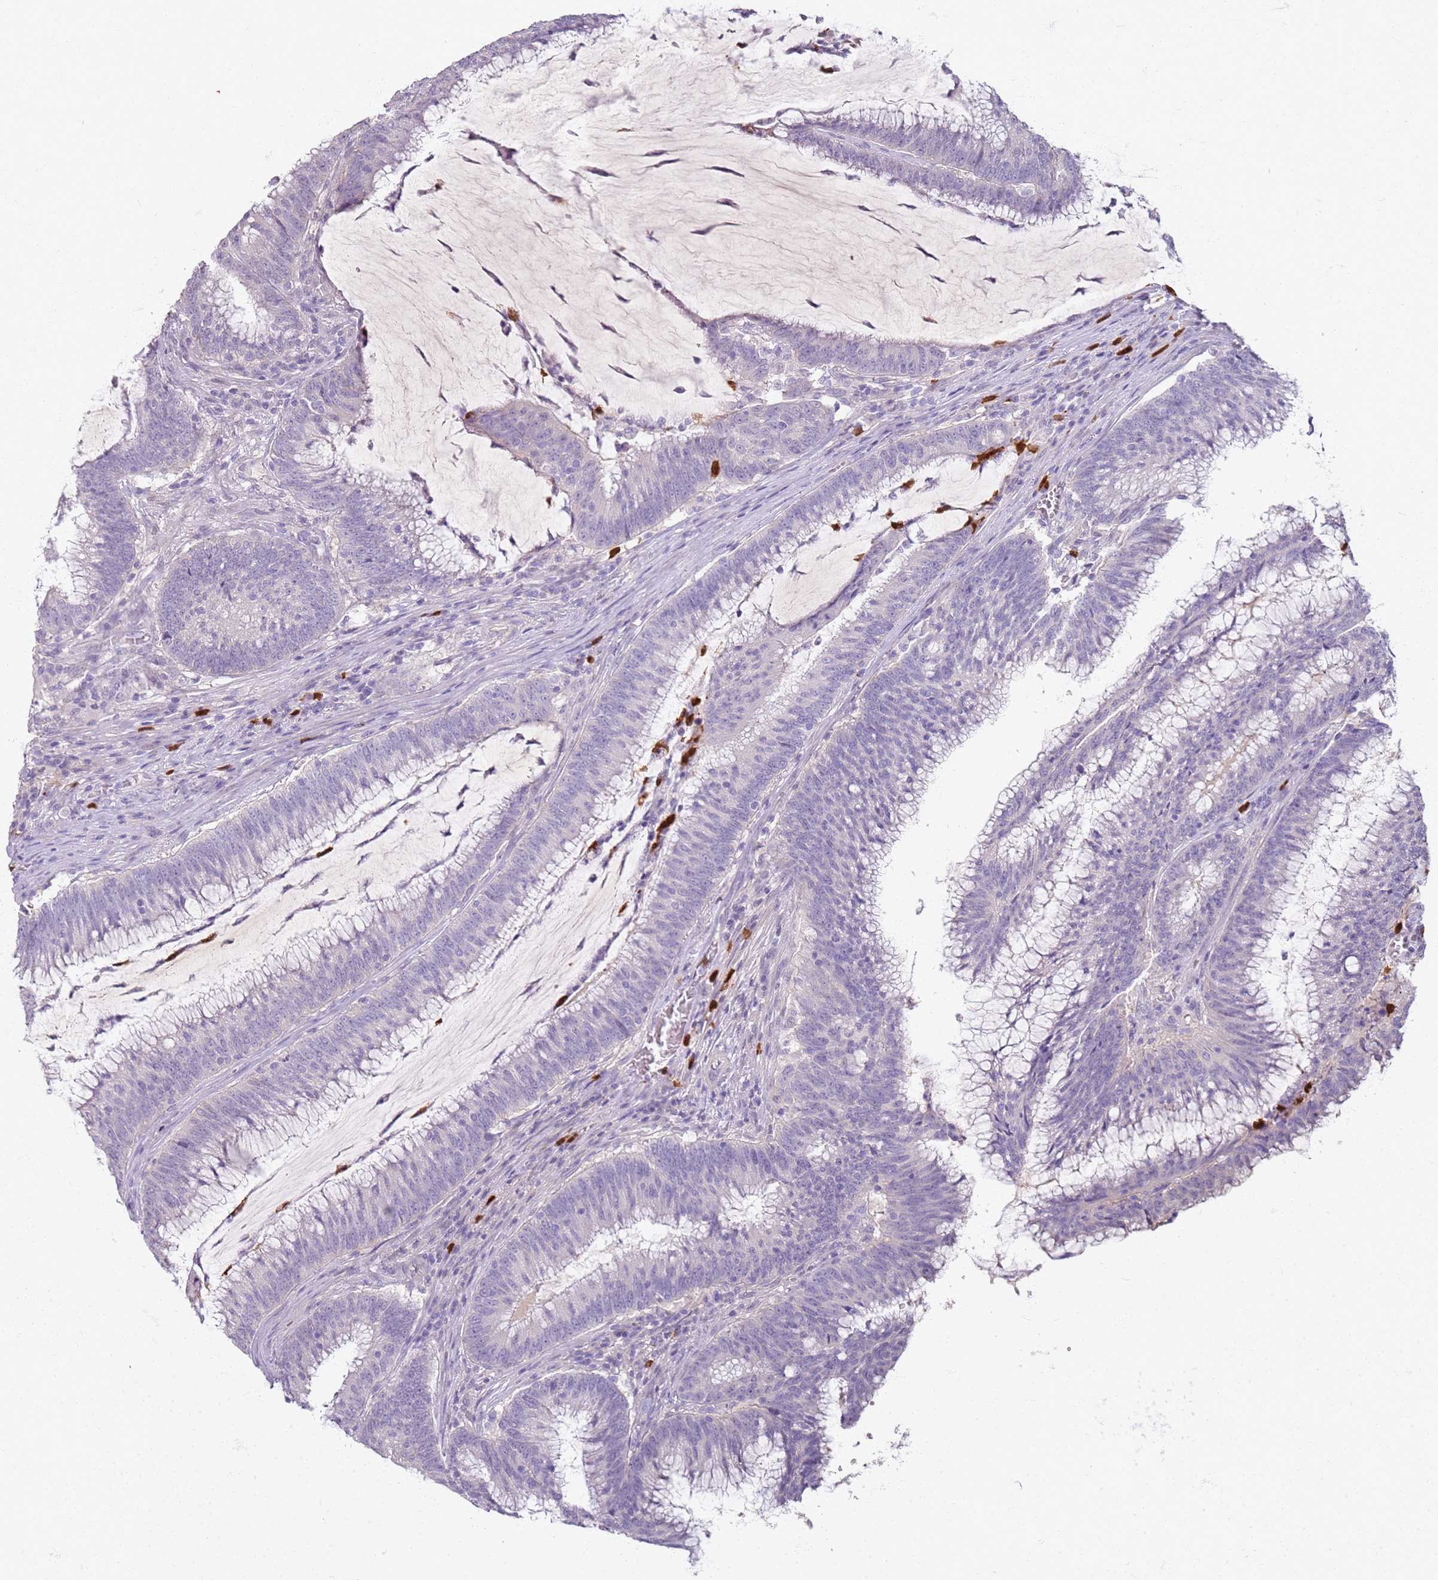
{"staining": {"intensity": "negative", "quantity": "none", "location": "none"}, "tissue": "colorectal cancer", "cell_type": "Tumor cells", "image_type": "cancer", "snomed": [{"axis": "morphology", "description": "Adenocarcinoma, NOS"}, {"axis": "topography", "description": "Rectum"}], "caption": "Human colorectal cancer stained for a protein using immunohistochemistry (IHC) reveals no expression in tumor cells.", "gene": "CD40LG", "patient": {"sex": "female", "age": 77}}